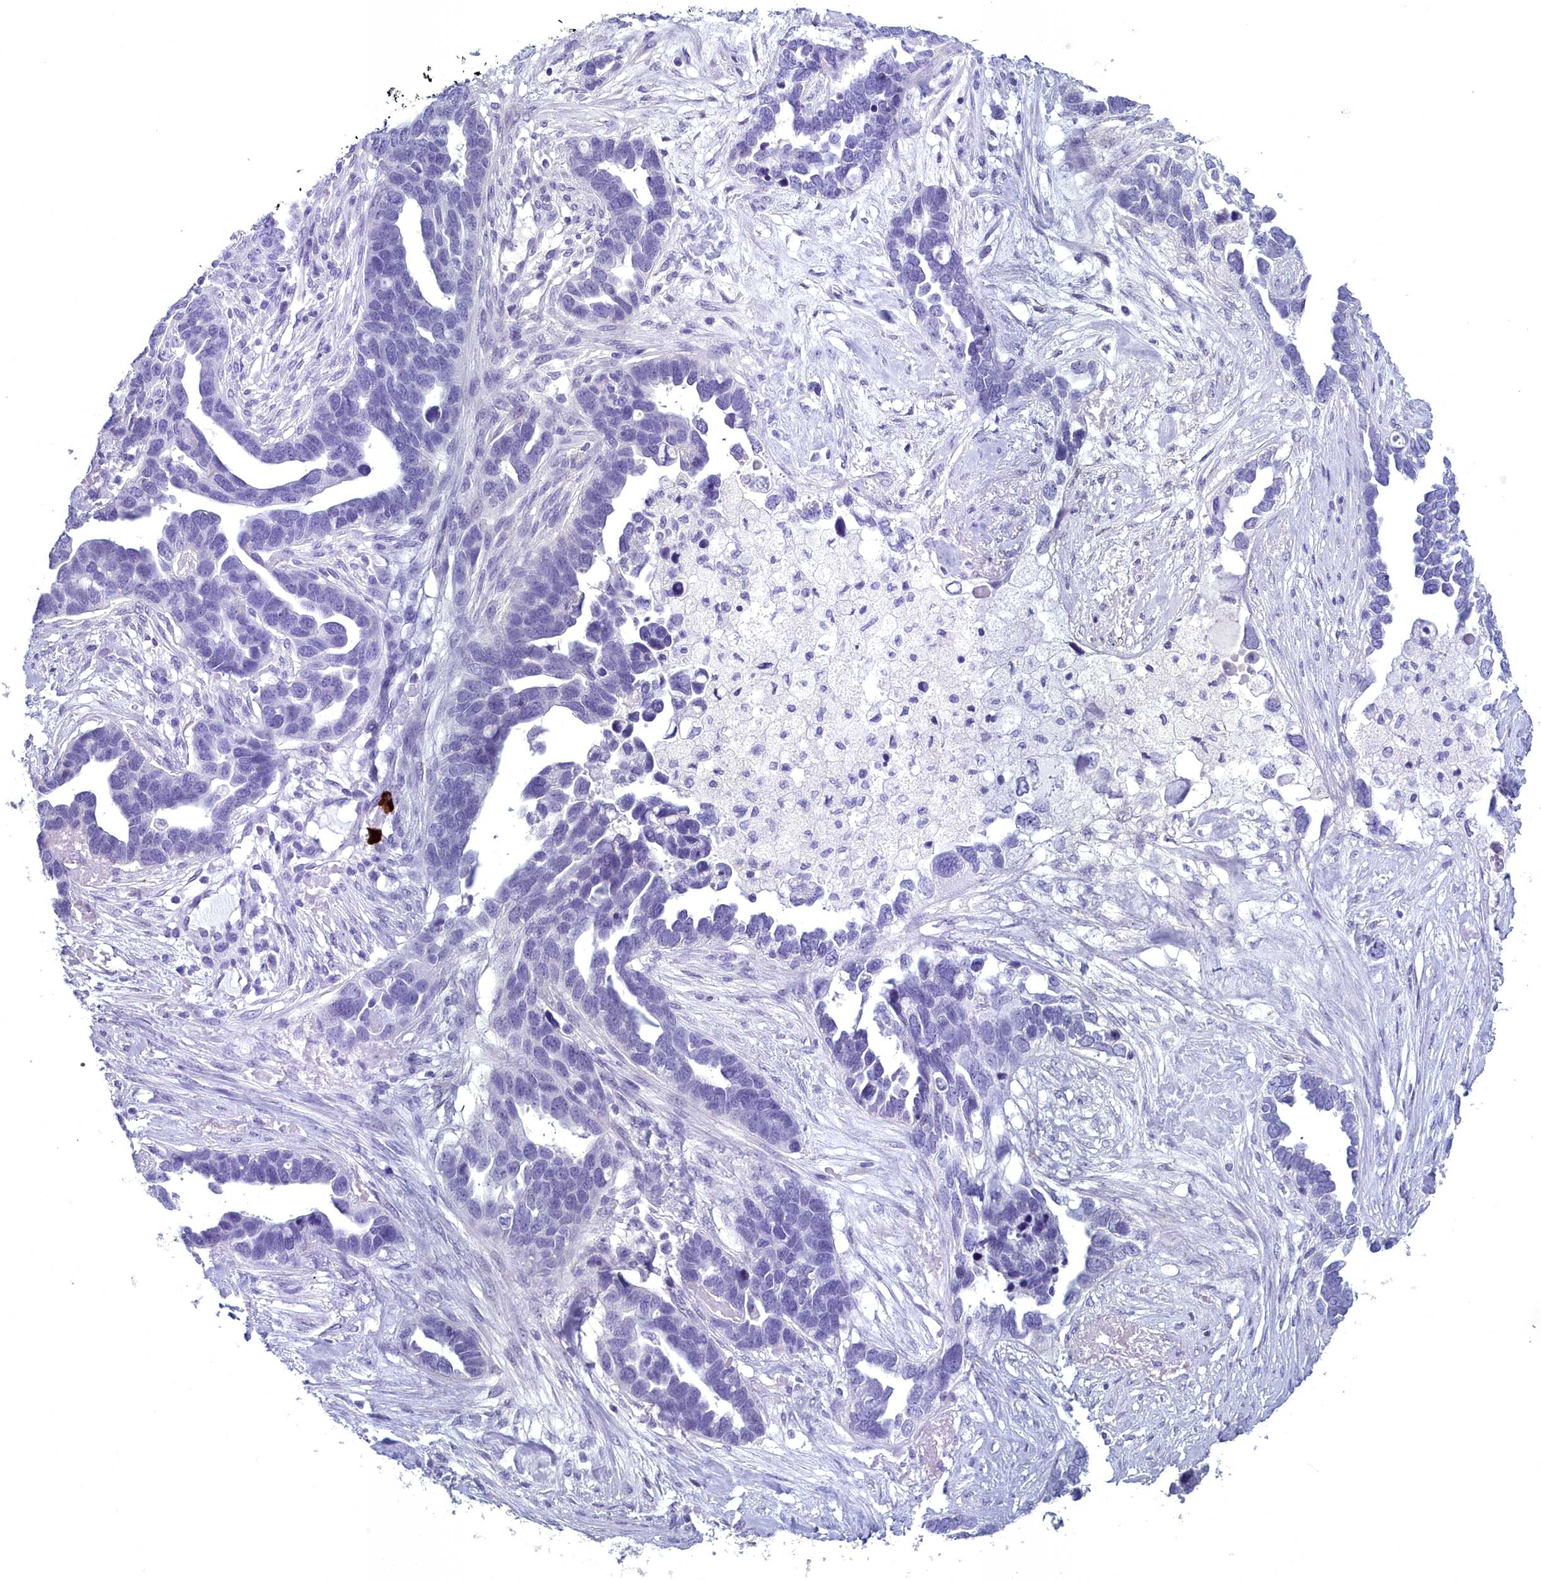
{"staining": {"intensity": "negative", "quantity": "none", "location": "none"}, "tissue": "ovarian cancer", "cell_type": "Tumor cells", "image_type": "cancer", "snomed": [{"axis": "morphology", "description": "Cystadenocarcinoma, serous, NOS"}, {"axis": "topography", "description": "Ovary"}], "caption": "Immunohistochemistry micrograph of neoplastic tissue: human ovarian cancer (serous cystadenocarcinoma) stained with DAB (3,3'-diaminobenzidine) demonstrates no significant protein staining in tumor cells. (Immunohistochemistry (ihc), brightfield microscopy, high magnification).", "gene": "MAP6", "patient": {"sex": "female", "age": 54}}